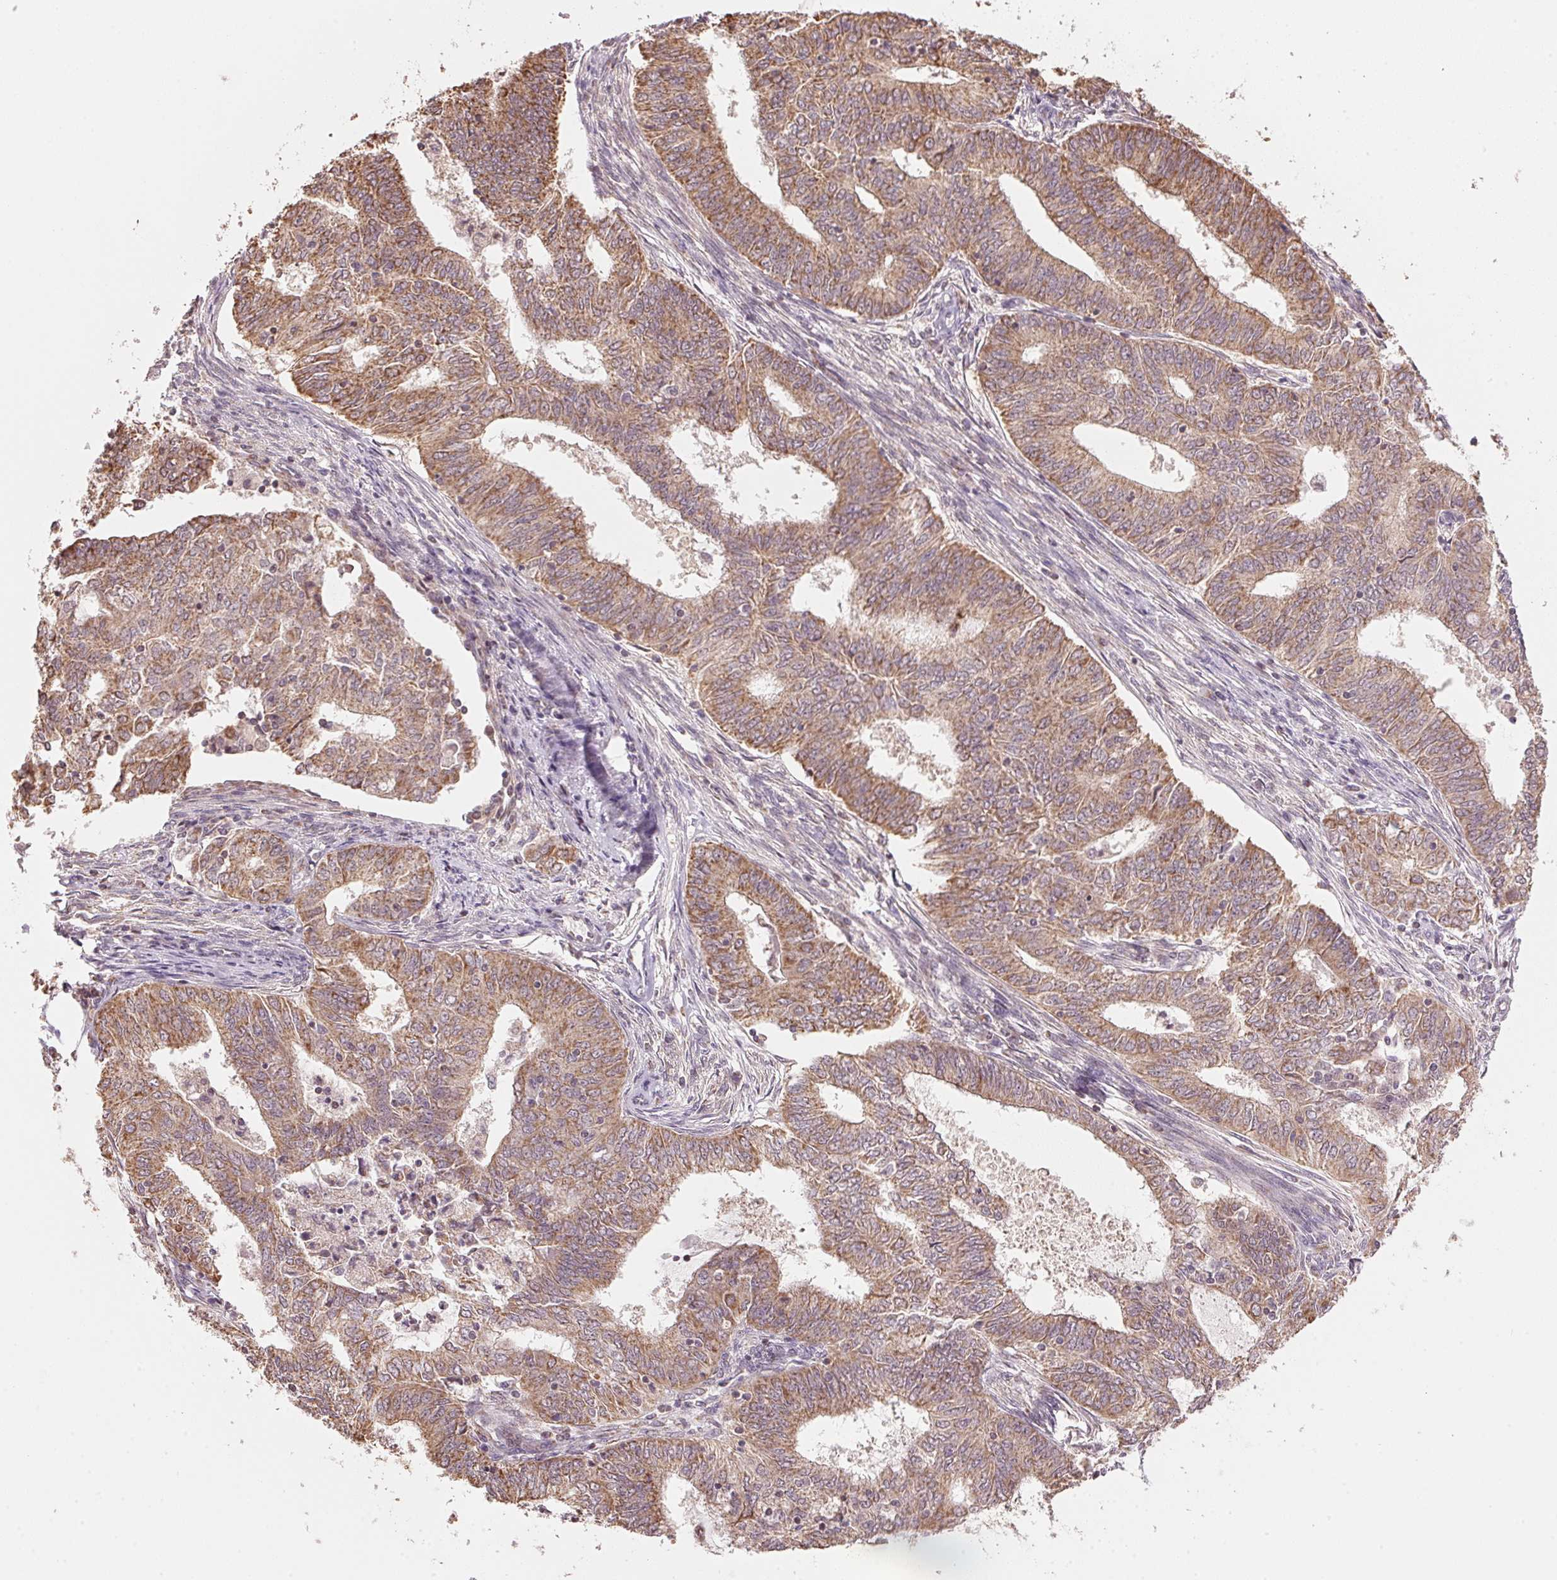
{"staining": {"intensity": "moderate", "quantity": ">75%", "location": "cytoplasmic/membranous"}, "tissue": "endometrial cancer", "cell_type": "Tumor cells", "image_type": "cancer", "snomed": [{"axis": "morphology", "description": "Adenocarcinoma, NOS"}, {"axis": "topography", "description": "Endometrium"}], "caption": "IHC photomicrograph of human endometrial cancer (adenocarcinoma) stained for a protein (brown), which displays medium levels of moderate cytoplasmic/membranous staining in about >75% of tumor cells.", "gene": "ARHGAP6", "patient": {"sex": "female", "age": 62}}